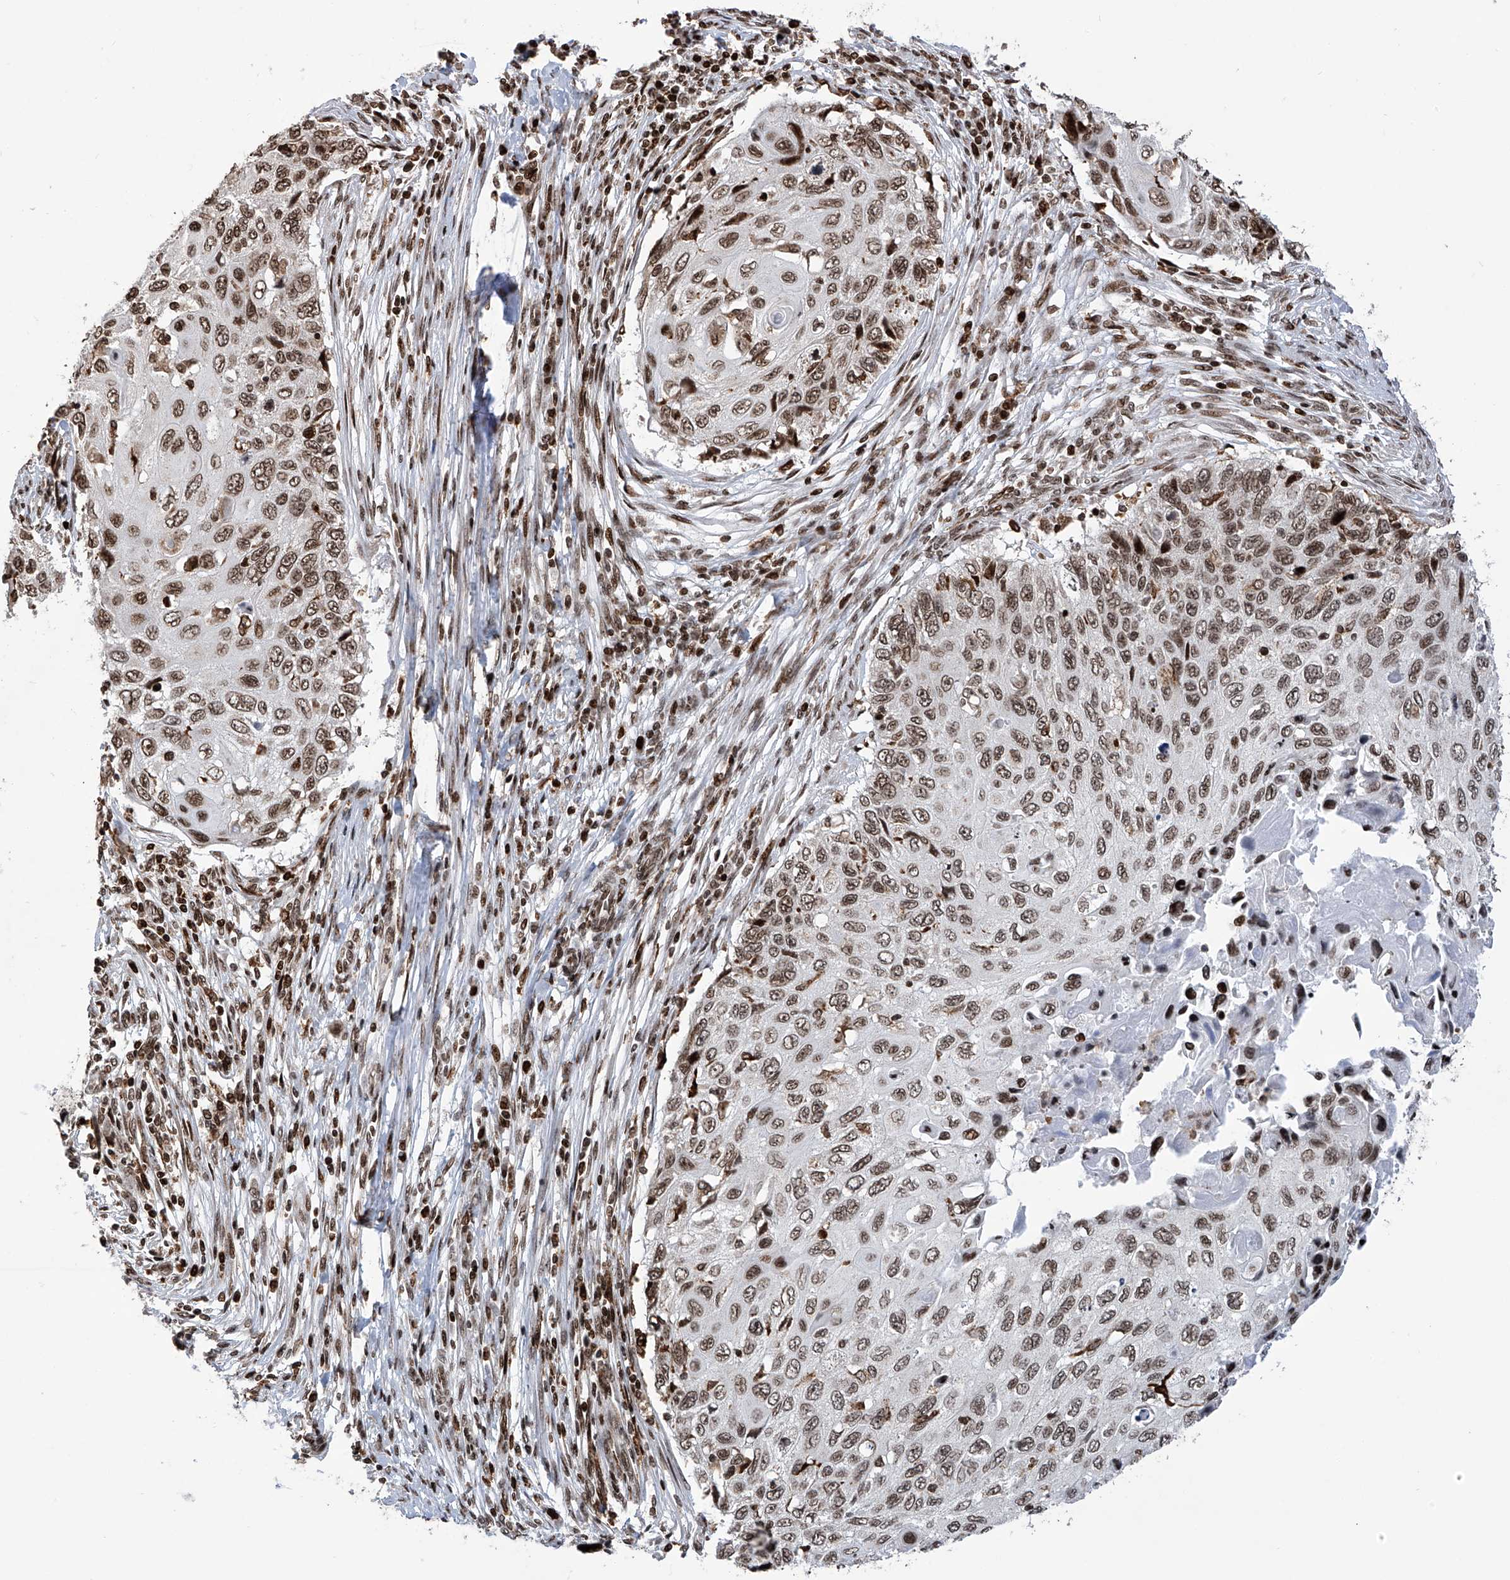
{"staining": {"intensity": "moderate", "quantity": ">75%", "location": "nuclear"}, "tissue": "cervical cancer", "cell_type": "Tumor cells", "image_type": "cancer", "snomed": [{"axis": "morphology", "description": "Squamous cell carcinoma, NOS"}, {"axis": "topography", "description": "Cervix"}], "caption": "Tumor cells show medium levels of moderate nuclear expression in approximately >75% of cells in human cervical cancer.", "gene": "PAK1IP1", "patient": {"sex": "female", "age": 70}}